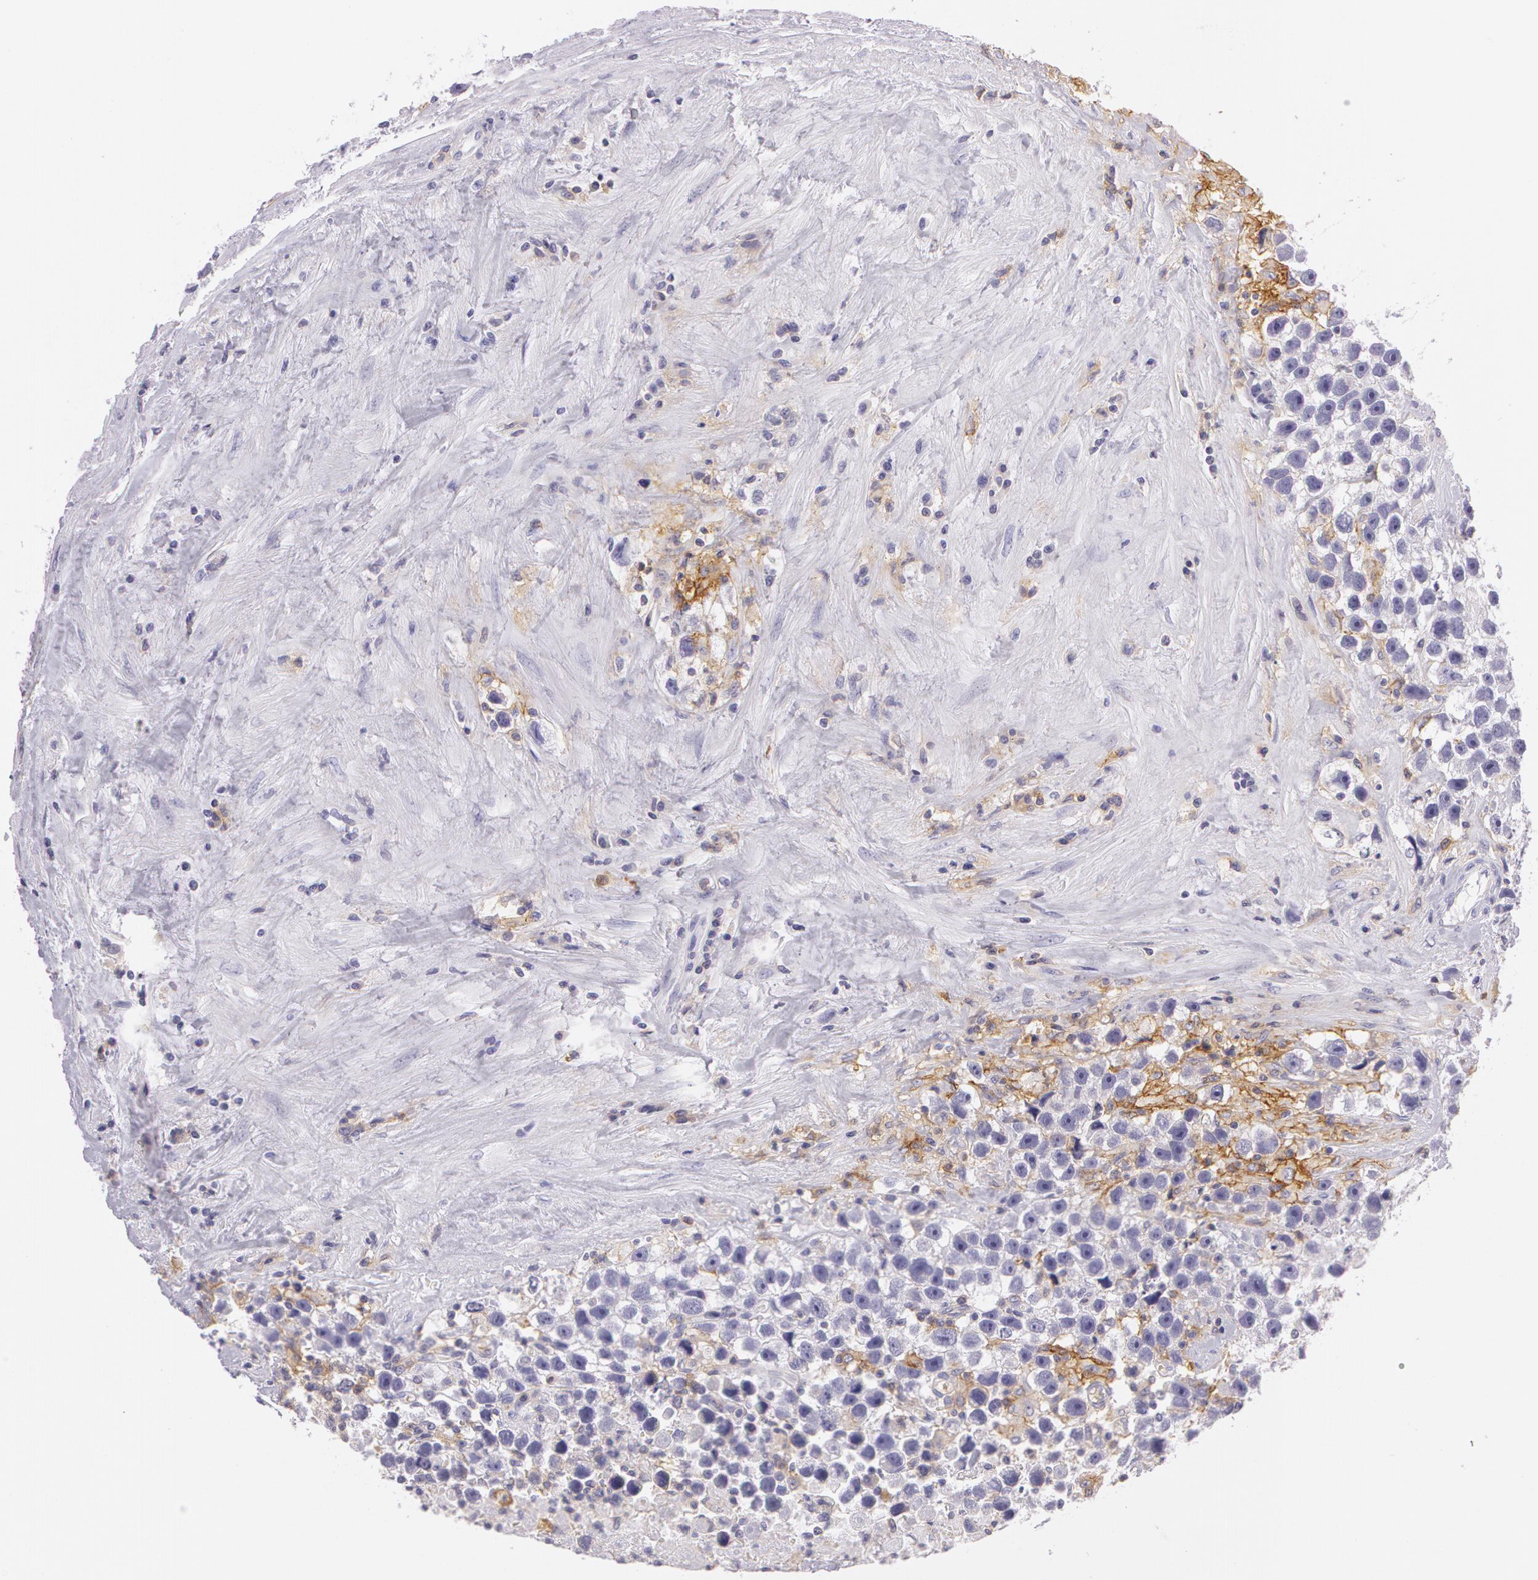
{"staining": {"intensity": "weak", "quantity": "25%-75%", "location": "cytoplasmic/membranous"}, "tissue": "testis cancer", "cell_type": "Tumor cells", "image_type": "cancer", "snomed": [{"axis": "morphology", "description": "Seminoma, NOS"}, {"axis": "topography", "description": "Testis"}], "caption": "Brown immunohistochemical staining in seminoma (testis) demonstrates weak cytoplasmic/membranous staining in about 25%-75% of tumor cells.", "gene": "LY75", "patient": {"sex": "male", "age": 43}}